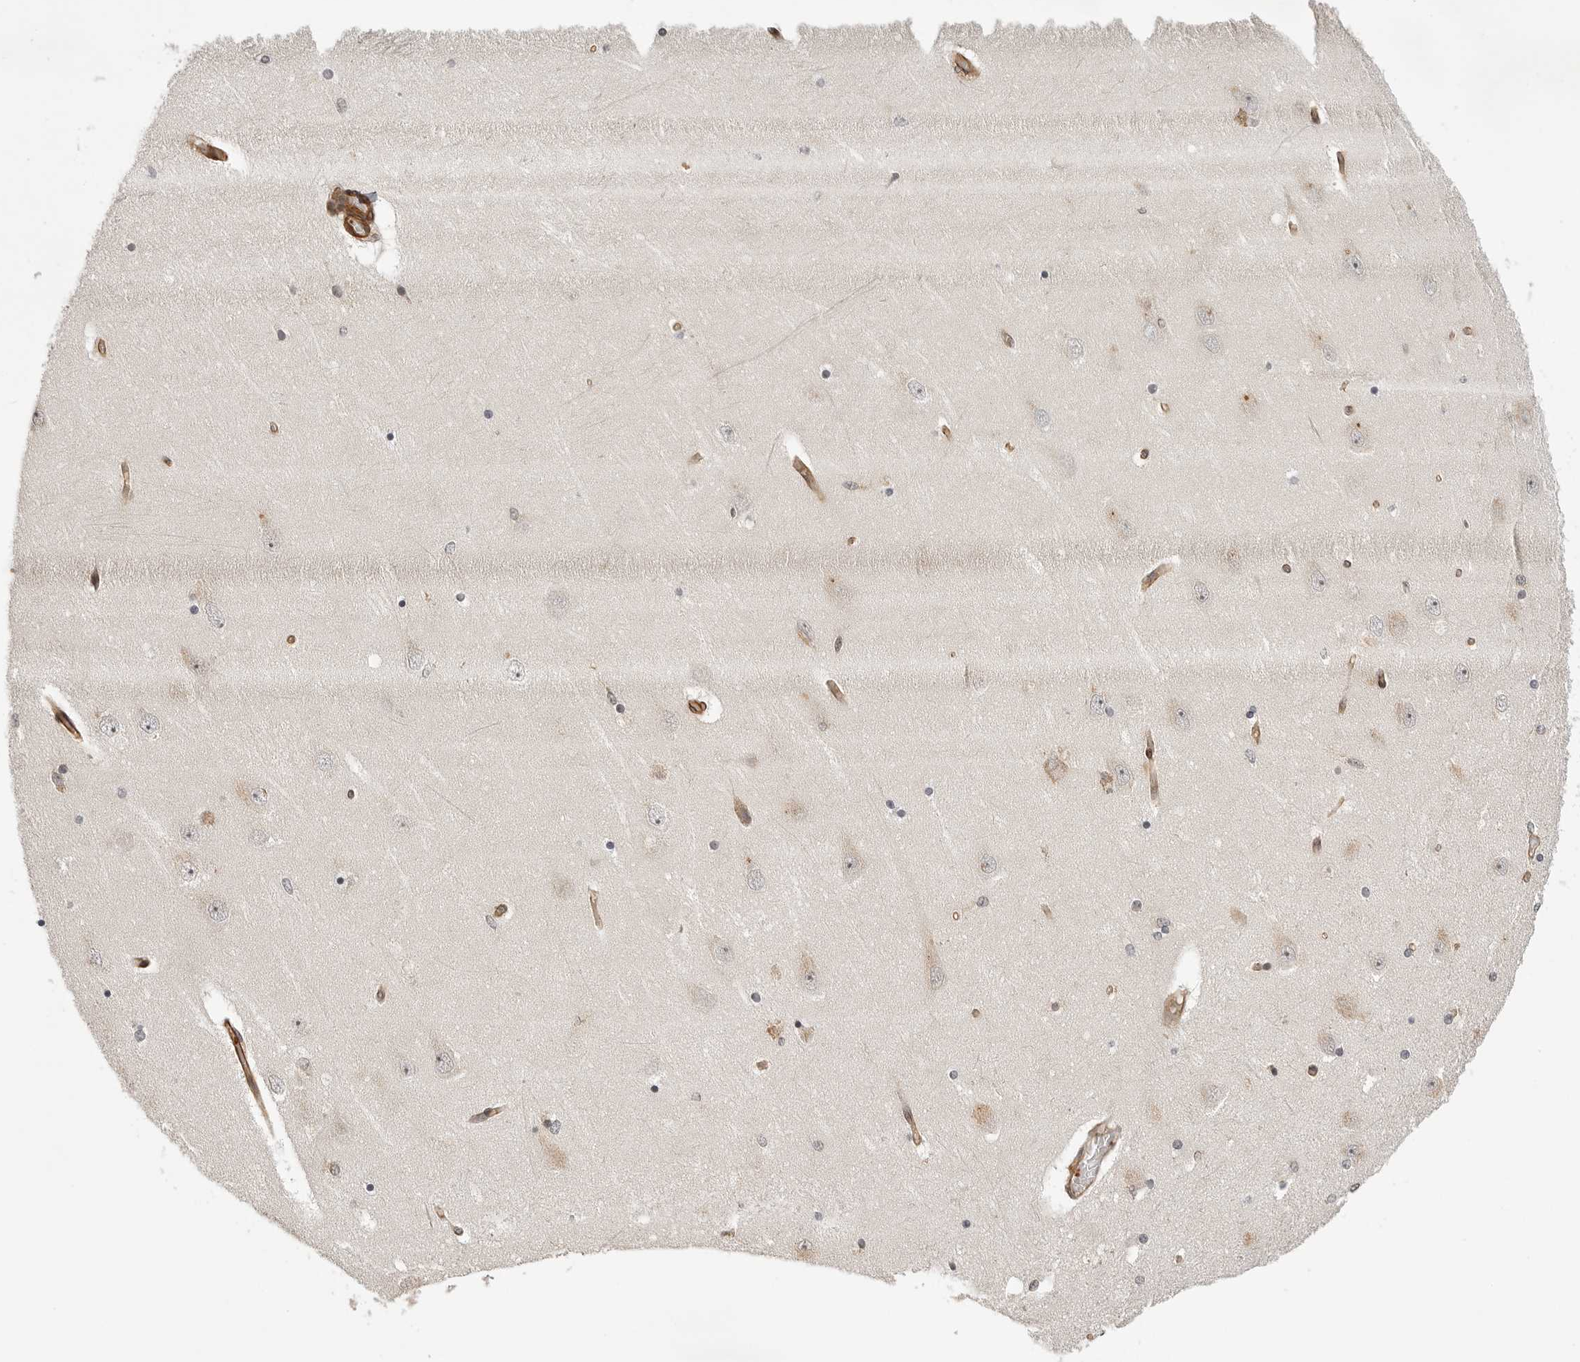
{"staining": {"intensity": "negative", "quantity": "none", "location": "none"}, "tissue": "hippocampus", "cell_type": "Glial cells", "image_type": "normal", "snomed": [{"axis": "morphology", "description": "Normal tissue, NOS"}, {"axis": "topography", "description": "Hippocampus"}], "caption": "Immunohistochemistry micrograph of normal hippocampus stained for a protein (brown), which demonstrates no expression in glial cells. (DAB (3,3'-diaminobenzidine) immunohistochemistry, high magnification).", "gene": "TUT4", "patient": {"sex": "female", "age": 54}}